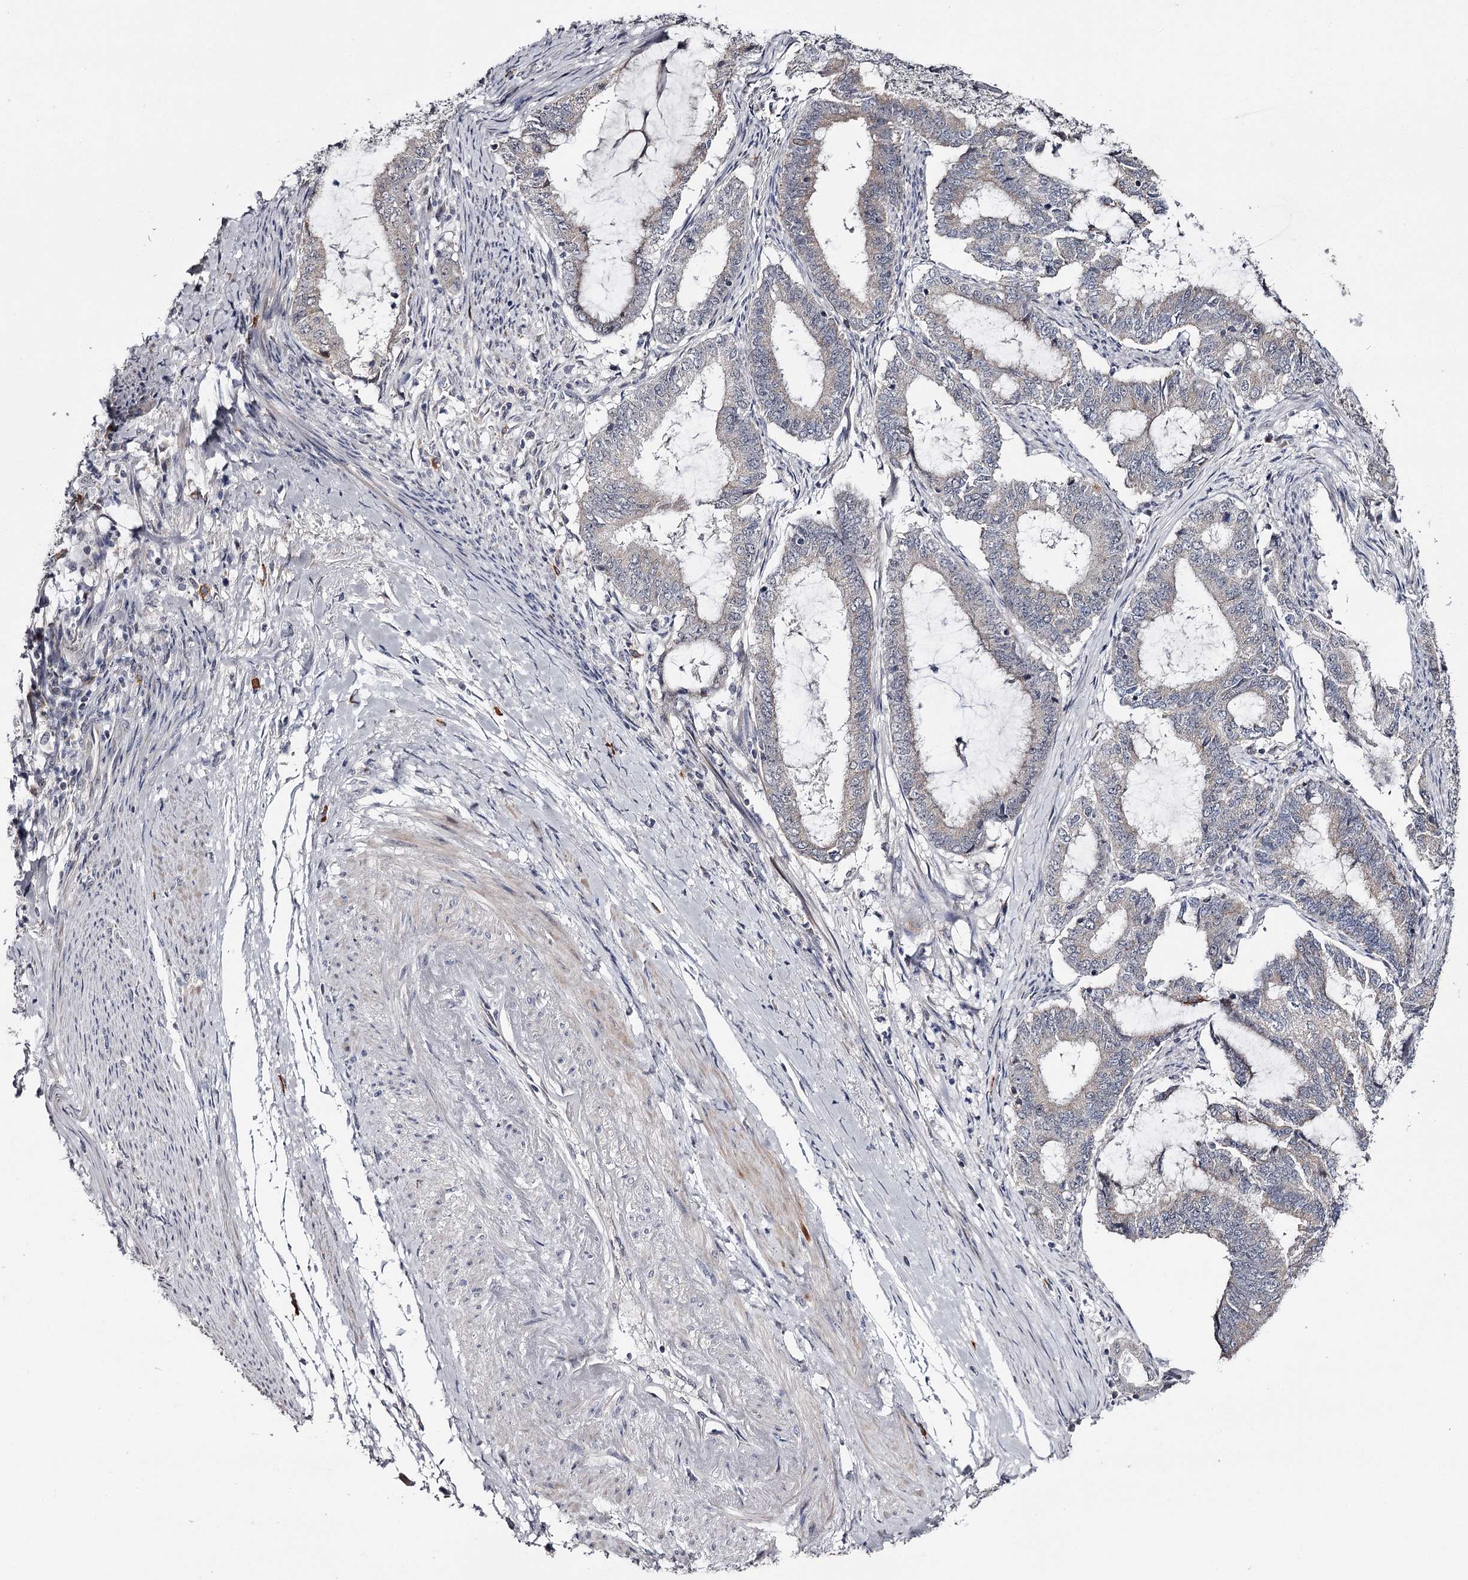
{"staining": {"intensity": "negative", "quantity": "none", "location": "none"}, "tissue": "endometrial cancer", "cell_type": "Tumor cells", "image_type": "cancer", "snomed": [{"axis": "morphology", "description": "Adenocarcinoma, NOS"}, {"axis": "topography", "description": "Endometrium"}], "caption": "Tumor cells are negative for protein expression in human adenocarcinoma (endometrial).", "gene": "GTSF1", "patient": {"sex": "female", "age": 51}}